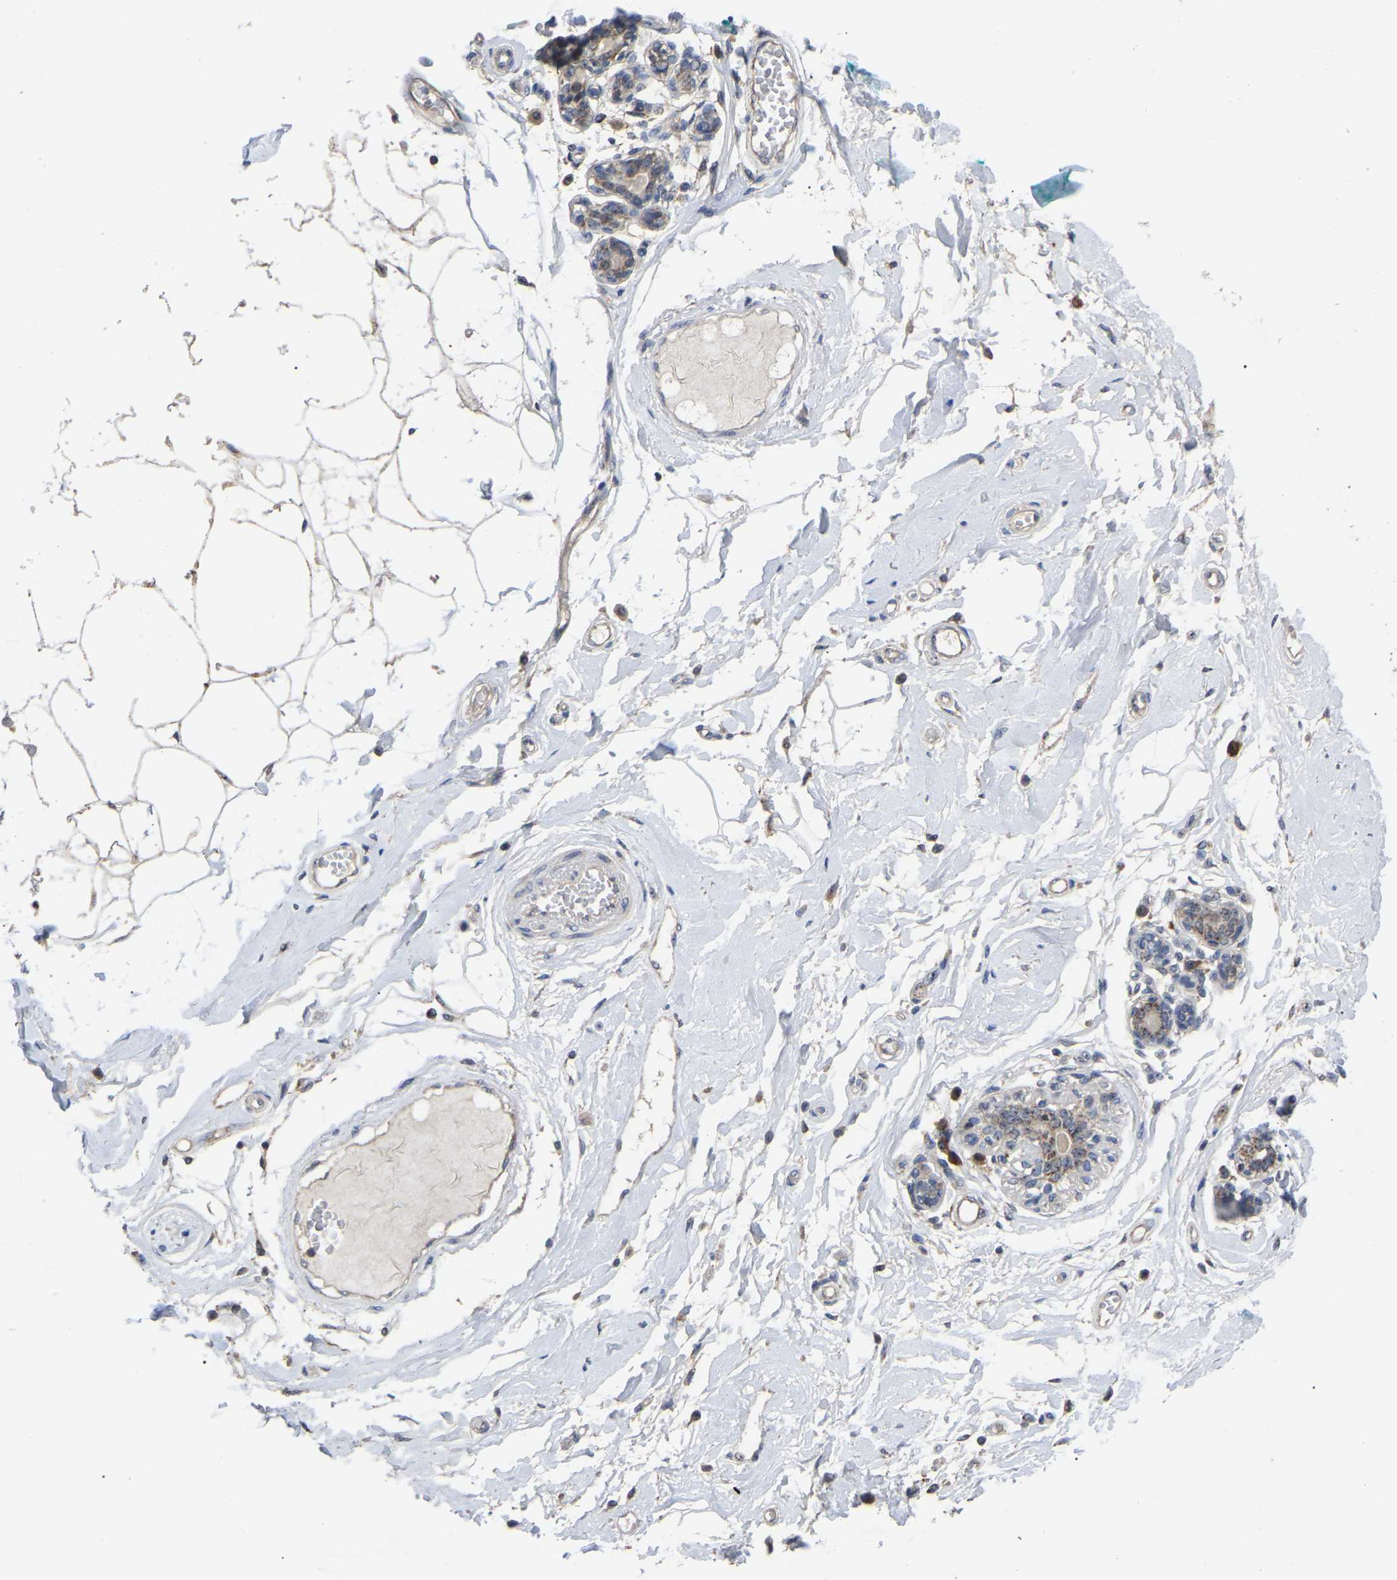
{"staining": {"intensity": "moderate", "quantity": ">75%", "location": "cytoplasmic/membranous,nuclear"}, "tissue": "breast", "cell_type": "Adipocytes", "image_type": "normal", "snomed": [{"axis": "morphology", "description": "Normal tissue, NOS"}, {"axis": "morphology", "description": "Lobular carcinoma"}, {"axis": "topography", "description": "Breast"}], "caption": "Benign breast was stained to show a protein in brown. There is medium levels of moderate cytoplasmic/membranous,nuclear expression in about >75% of adipocytes. (DAB IHC, brown staining for protein, blue staining for nuclei).", "gene": "NOP53", "patient": {"sex": "female", "age": 59}}